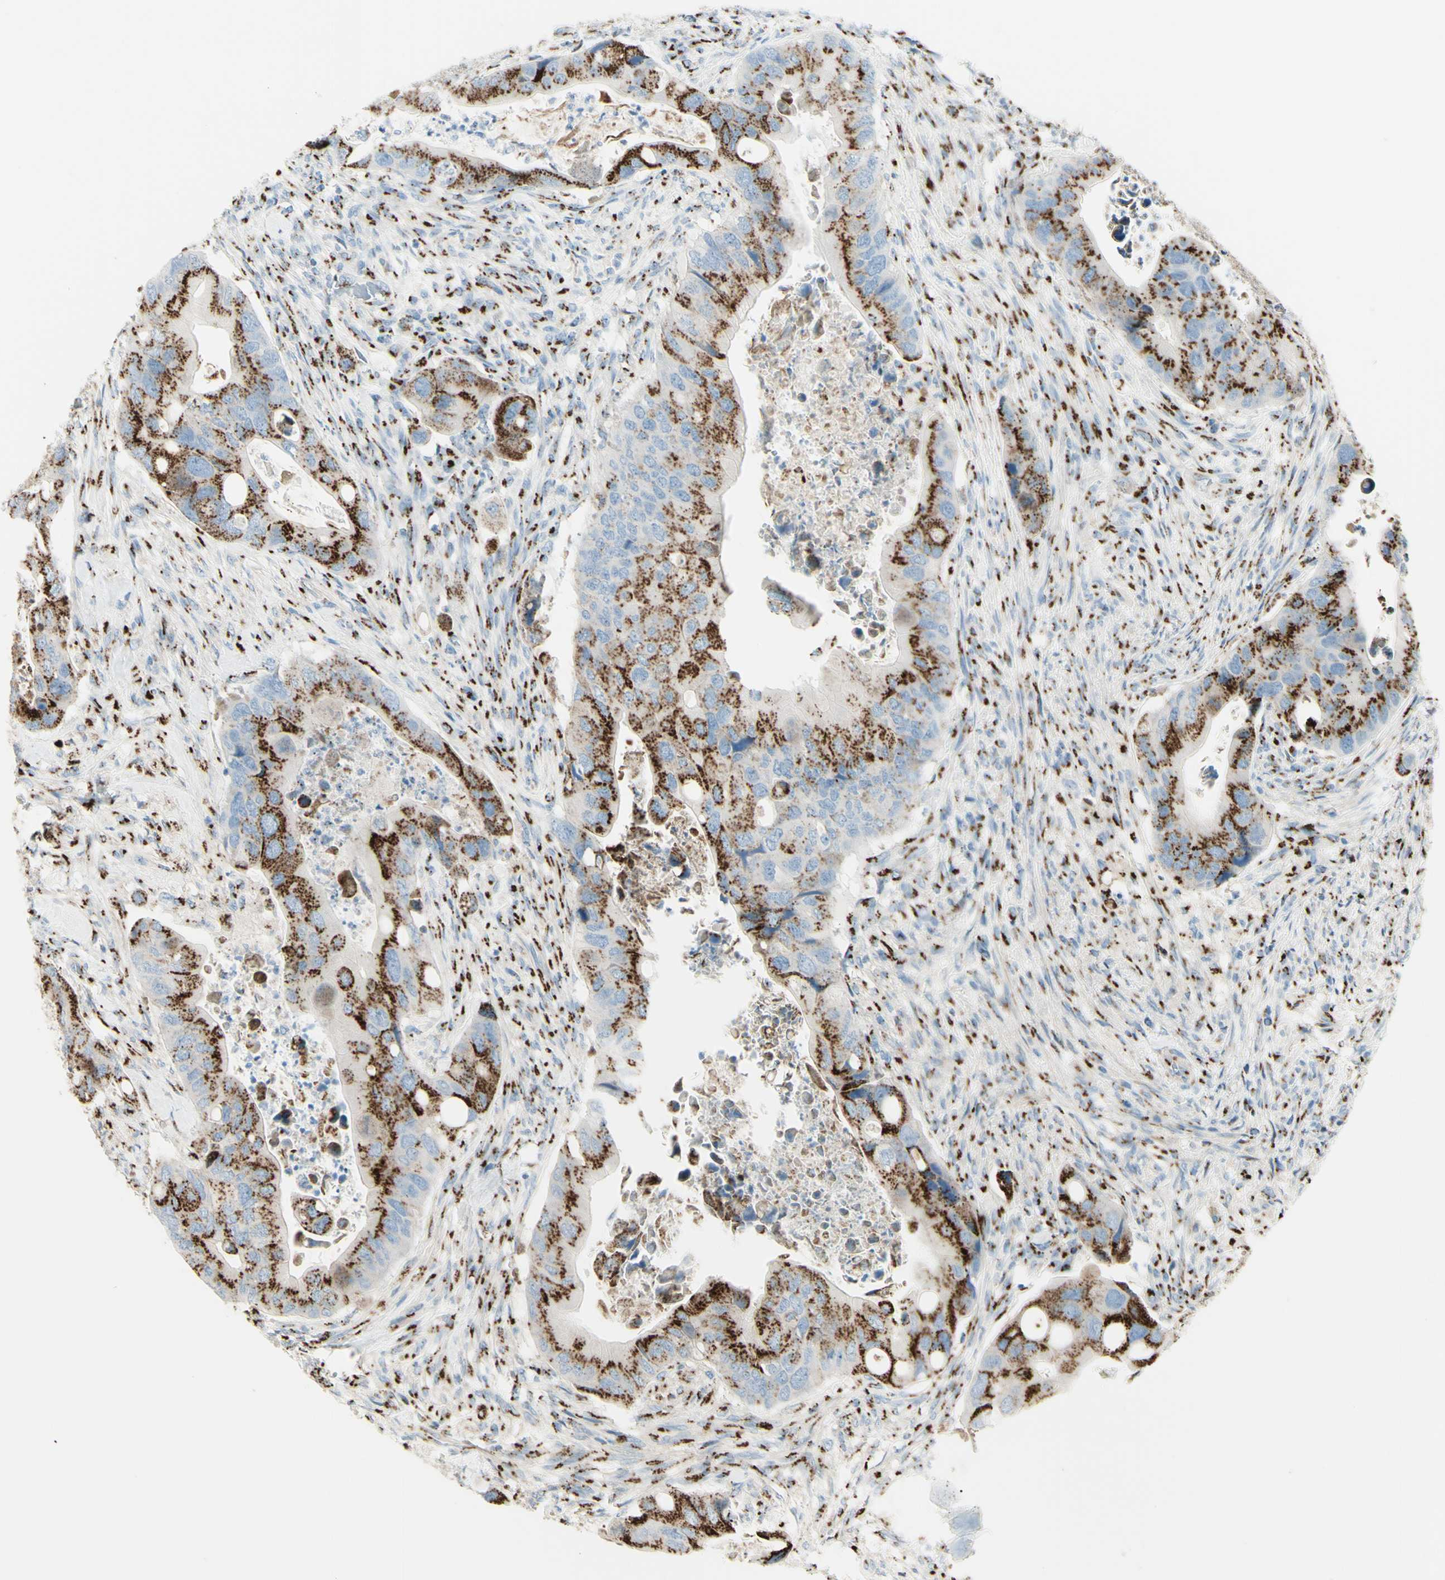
{"staining": {"intensity": "strong", "quantity": ">75%", "location": "cytoplasmic/membranous"}, "tissue": "colorectal cancer", "cell_type": "Tumor cells", "image_type": "cancer", "snomed": [{"axis": "morphology", "description": "Adenocarcinoma, NOS"}, {"axis": "topography", "description": "Rectum"}], "caption": "Immunohistochemistry (DAB (3,3'-diaminobenzidine)) staining of colorectal adenocarcinoma displays strong cytoplasmic/membranous protein staining in about >75% of tumor cells.", "gene": "B4GALT1", "patient": {"sex": "female", "age": 57}}